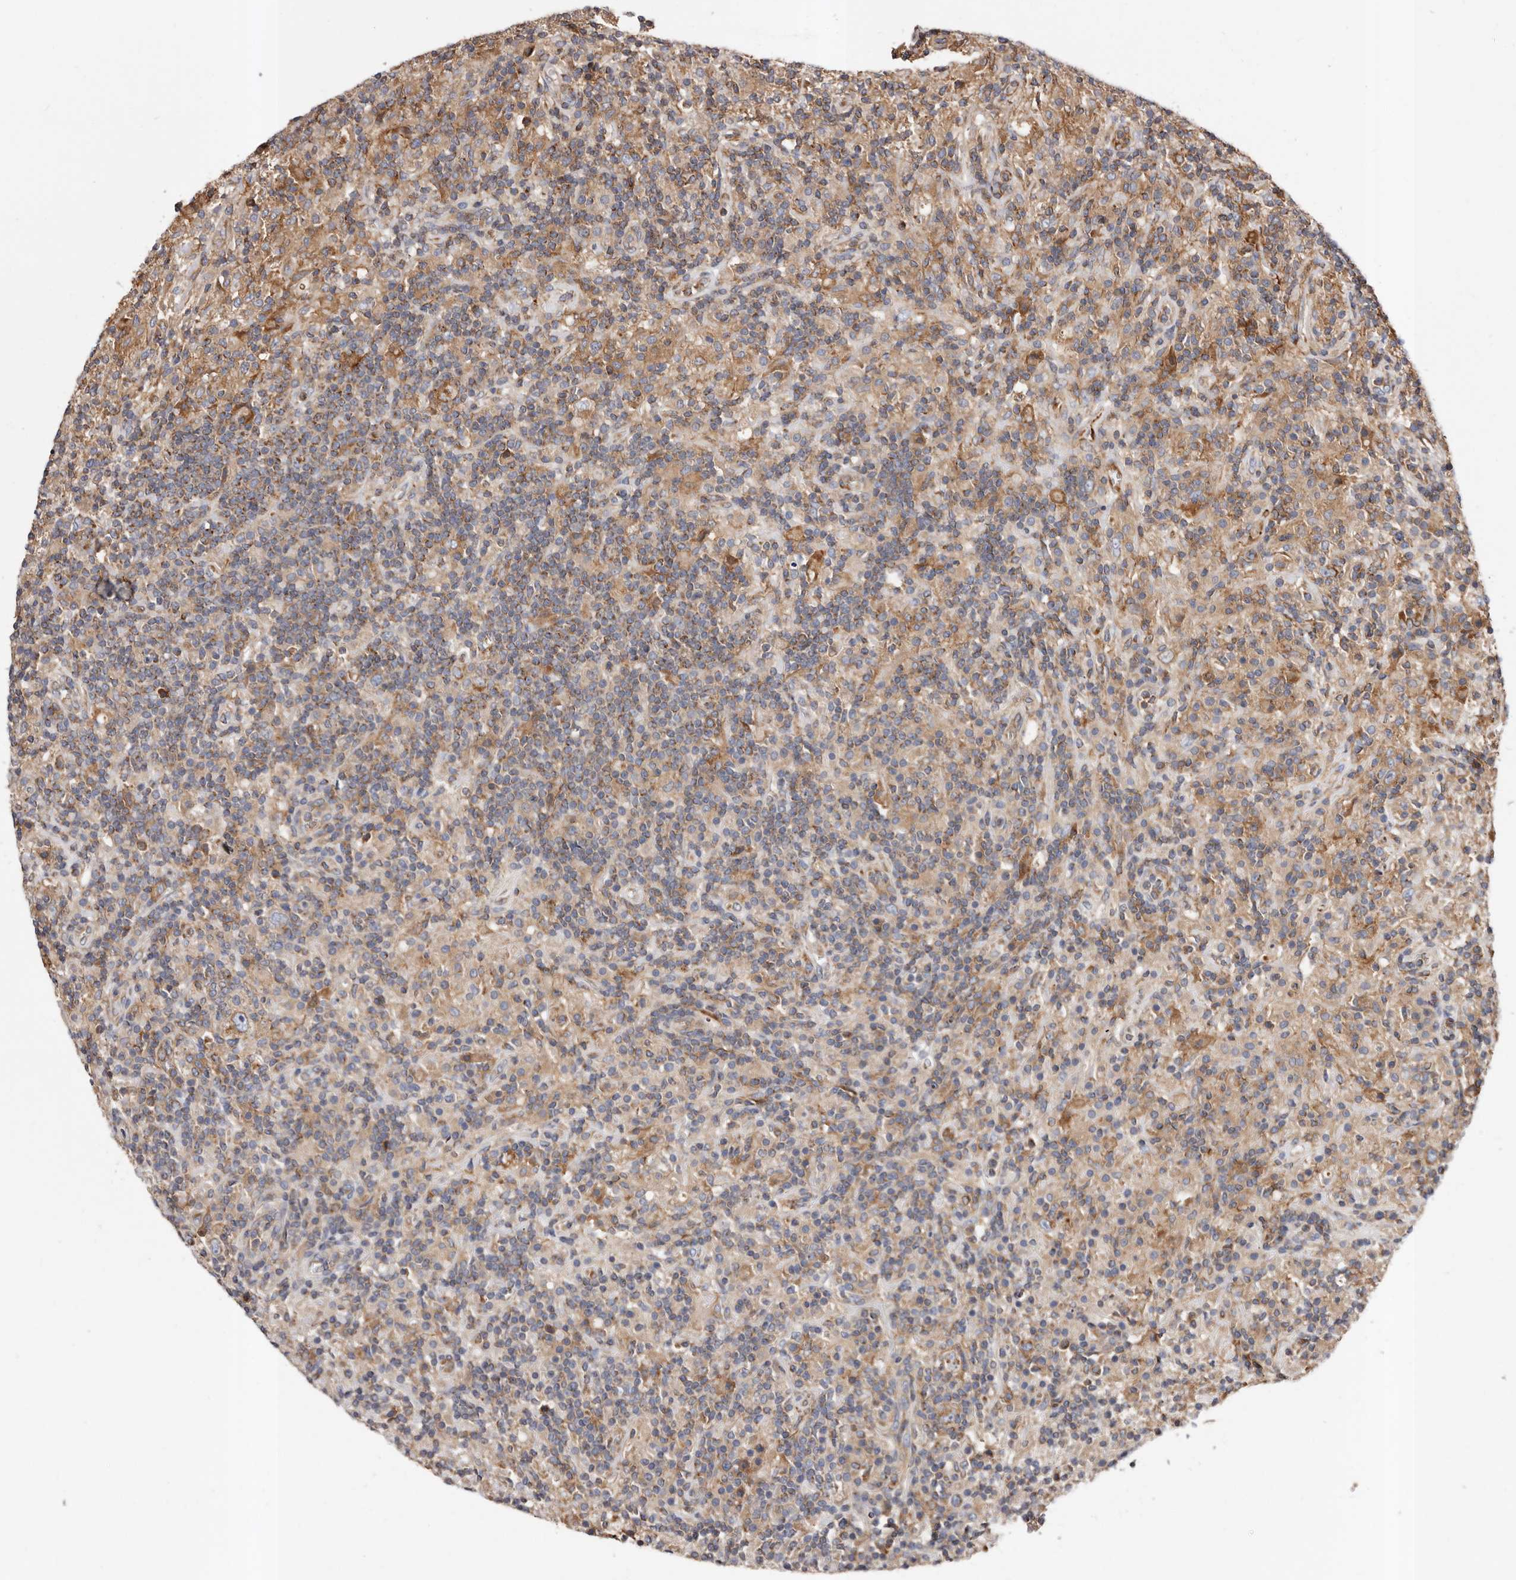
{"staining": {"intensity": "weak", "quantity": ">75%", "location": "cytoplasmic/membranous"}, "tissue": "lymphoma", "cell_type": "Tumor cells", "image_type": "cancer", "snomed": [{"axis": "morphology", "description": "Hodgkin's disease, NOS"}, {"axis": "topography", "description": "Lymph node"}], "caption": "IHC (DAB (3,3'-diaminobenzidine)) staining of human lymphoma reveals weak cytoplasmic/membranous protein positivity in about >75% of tumor cells.", "gene": "COQ8B", "patient": {"sex": "male", "age": 70}}